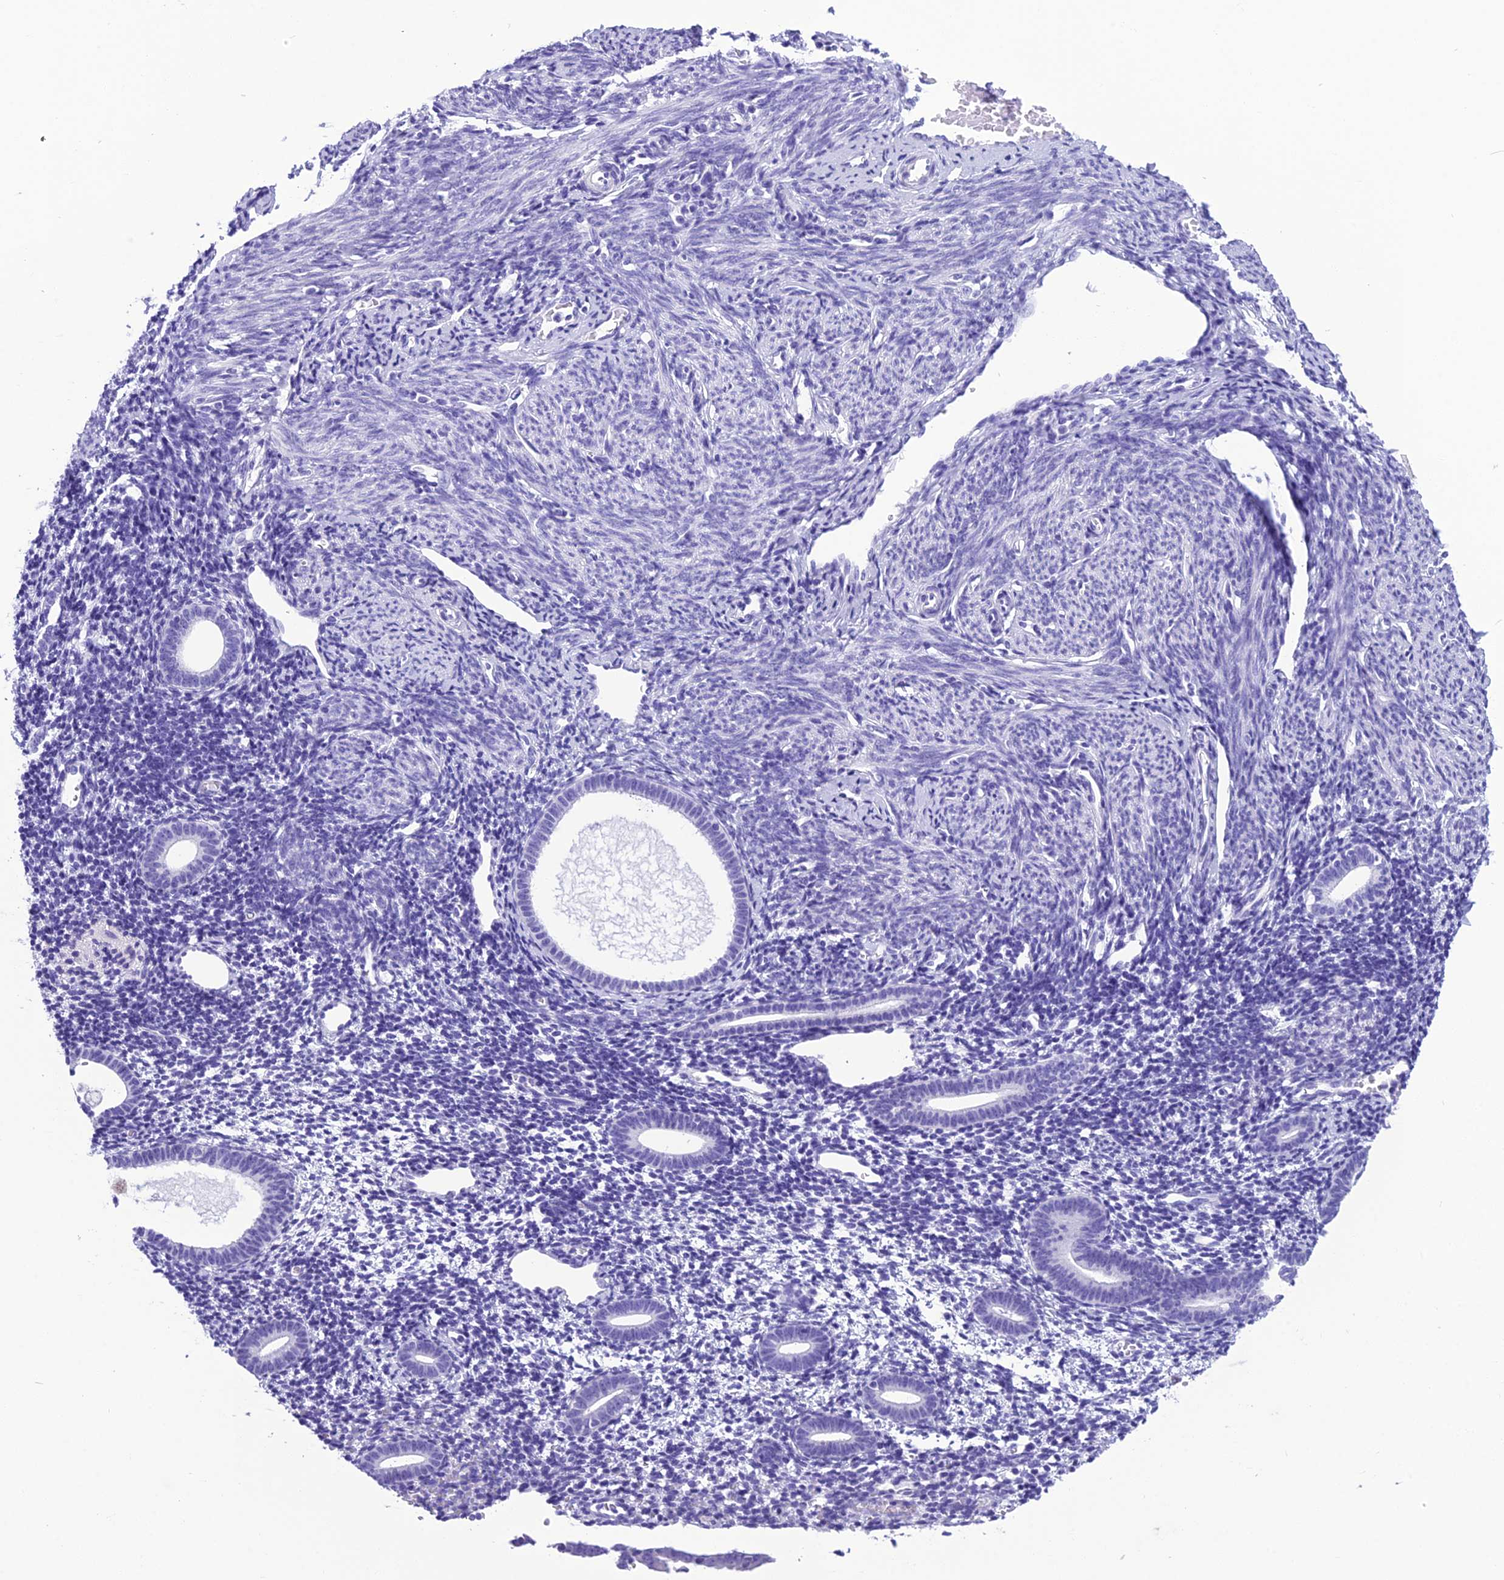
{"staining": {"intensity": "negative", "quantity": "none", "location": "none"}, "tissue": "endometrium", "cell_type": "Cells in endometrial stroma", "image_type": "normal", "snomed": [{"axis": "morphology", "description": "Normal tissue, NOS"}, {"axis": "topography", "description": "Endometrium"}], "caption": "A histopathology image of human endometrium is negative for staining in cells in endometrial stroma. (DAB (3,3'-diaminobenzidine) IHC visualized using brightfield microscopy, high magnification).", "gene": "TRAM1L1", "patient": {"sex": "female", "age": 56}}